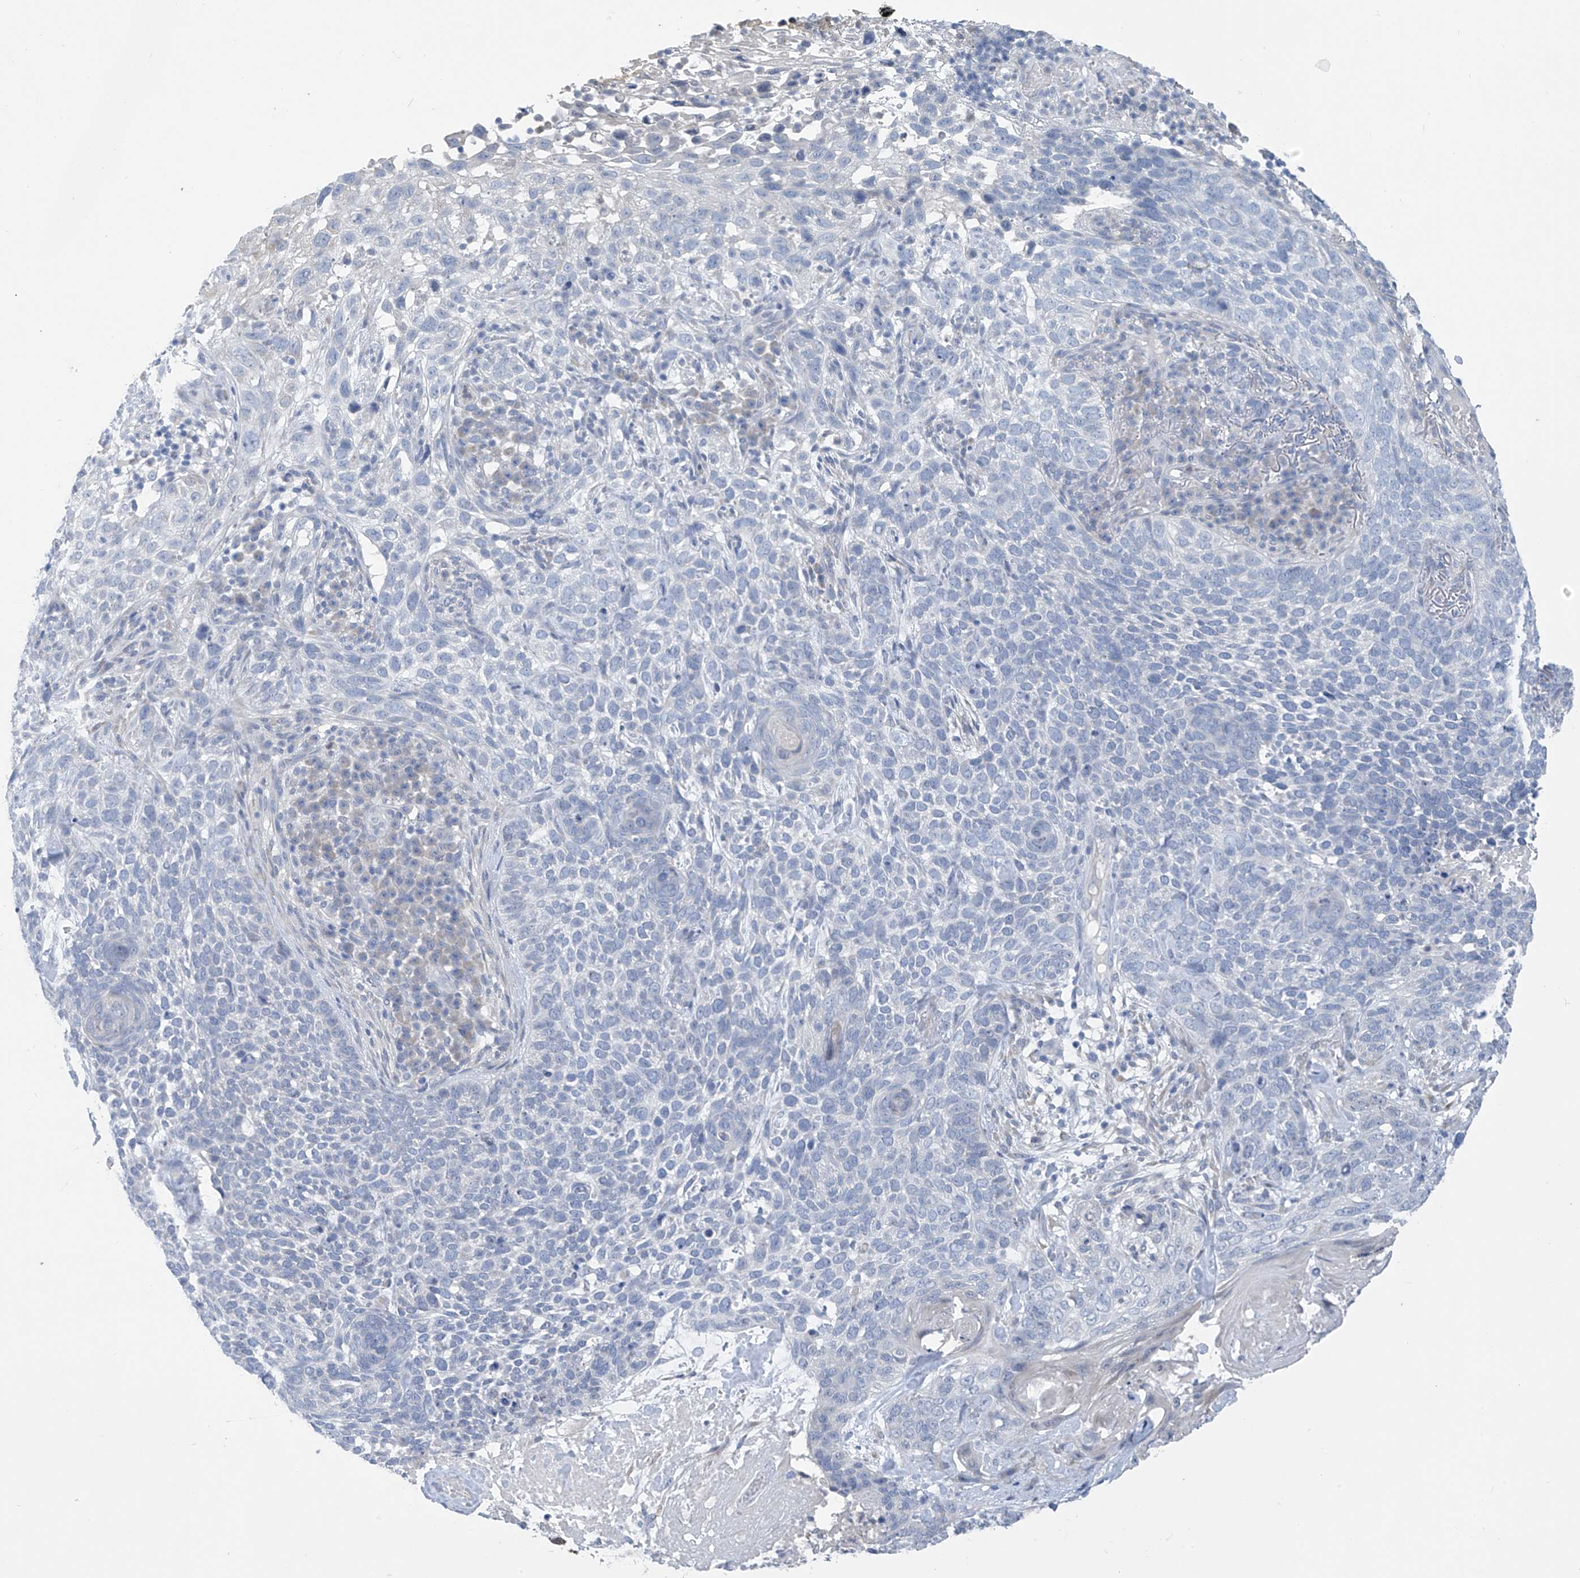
{"staining": {"intensity": "negative", "quantity": "none", "location": "none"}, "tissue": "skin cancer", "cell_type": "Tumor cells", "image_type": "cancer", "snomed": [{"axis": "morphology", "description": "Basal cell carcinoma"}, {"axis": "topography", "description": "Skin"}], "caption": "Tumor cells are negative for protein expression in human basal cell carcinoma (skin).", "gene": "CYP4V2", "patient": {"sex": "female", "age": 64}}